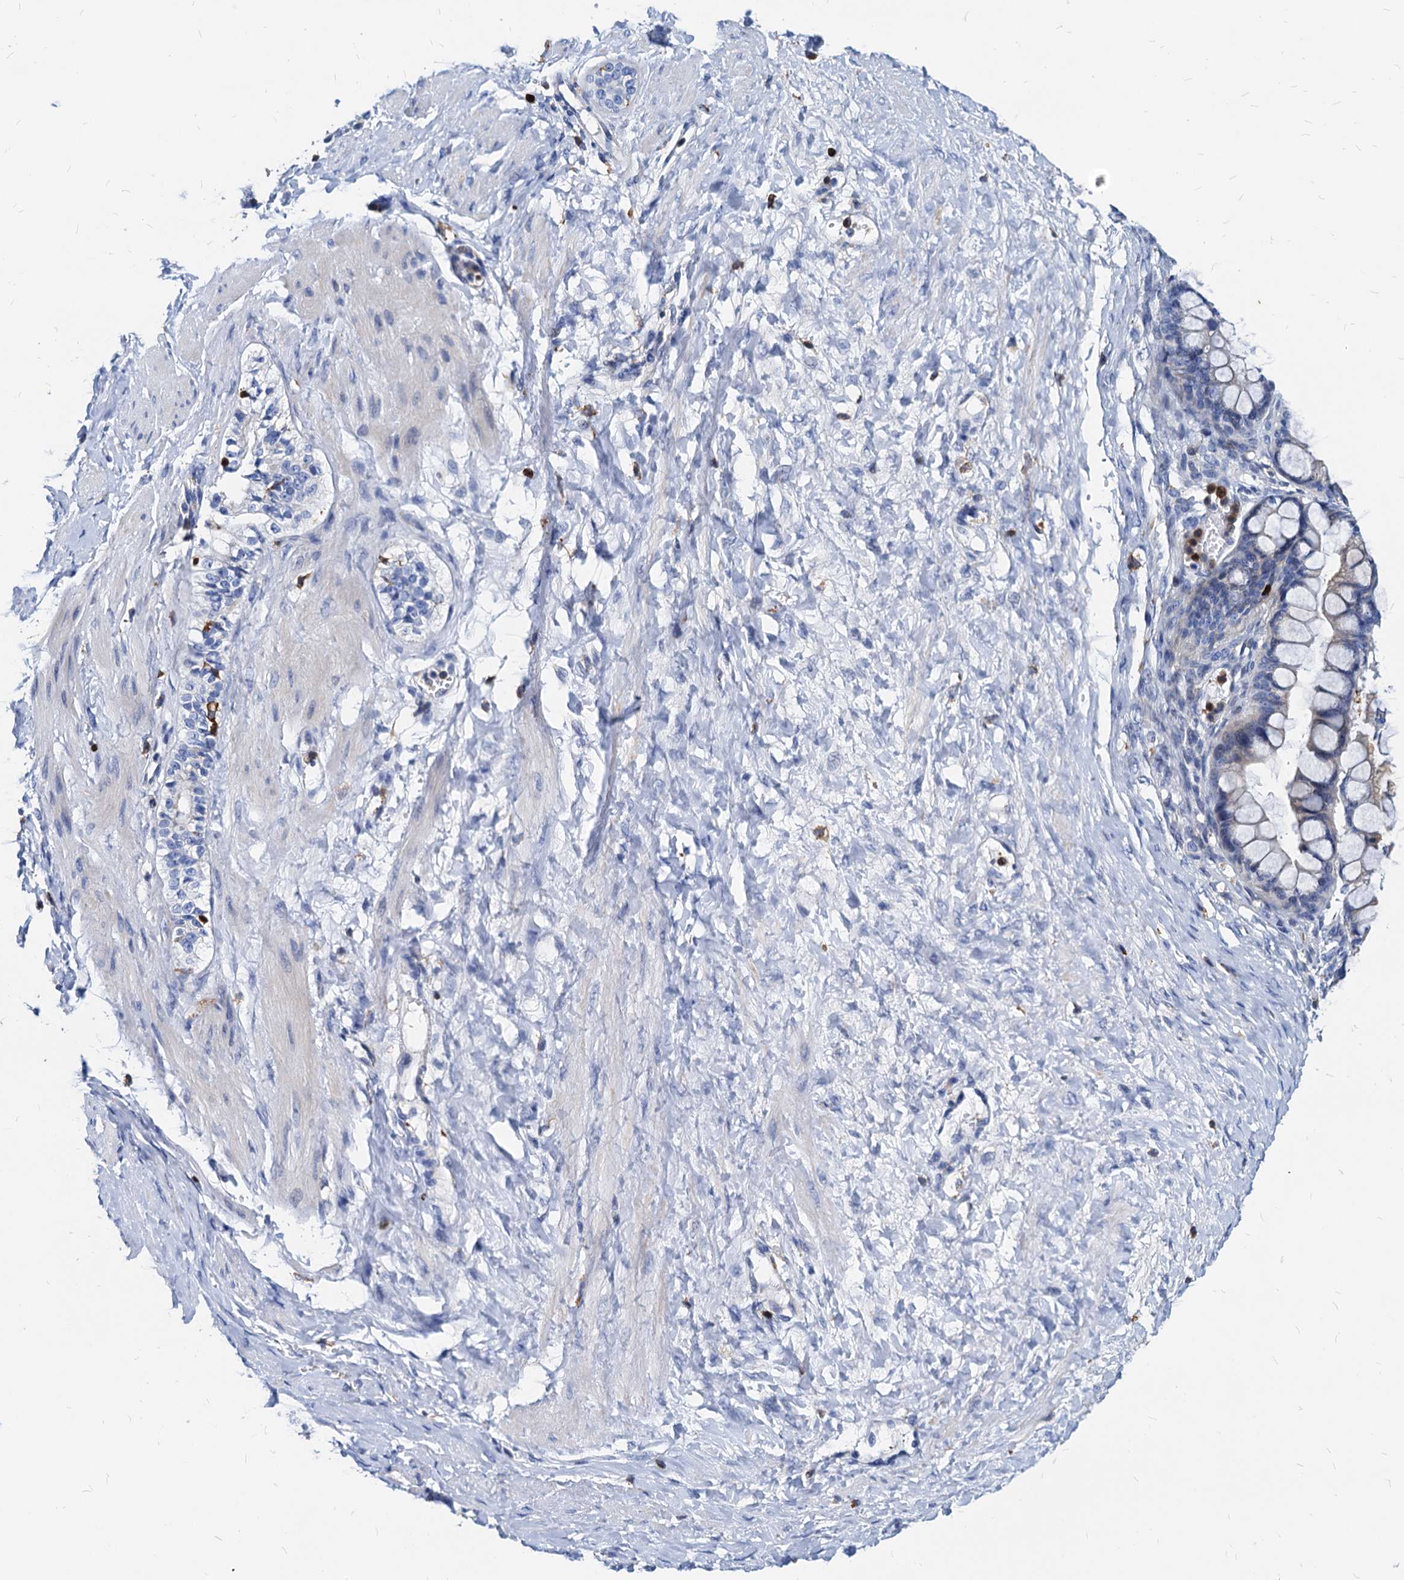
{"staining": {"intensity": "weak", "quantity": "<25%", "location": "cytoplasmic/membranous"}, "tissue": "ovarian cancer", "cell_type": "Tumor cells", "image_type": "cancer", "snomed": [{"axis": "morphology", "description": "Cystadenocarcinoma, mucinous, NOS"}, {"axis": "topography", "description": "Ovary"}], "caption": "Immunohistochemistry image of human mucinous cystadenocarcinoma (ovarian) stained for a protein (brown), which reveals no expression in tumor cells.", "gene": "LCP2", "patient": {"sex": "female", "age": 73}}